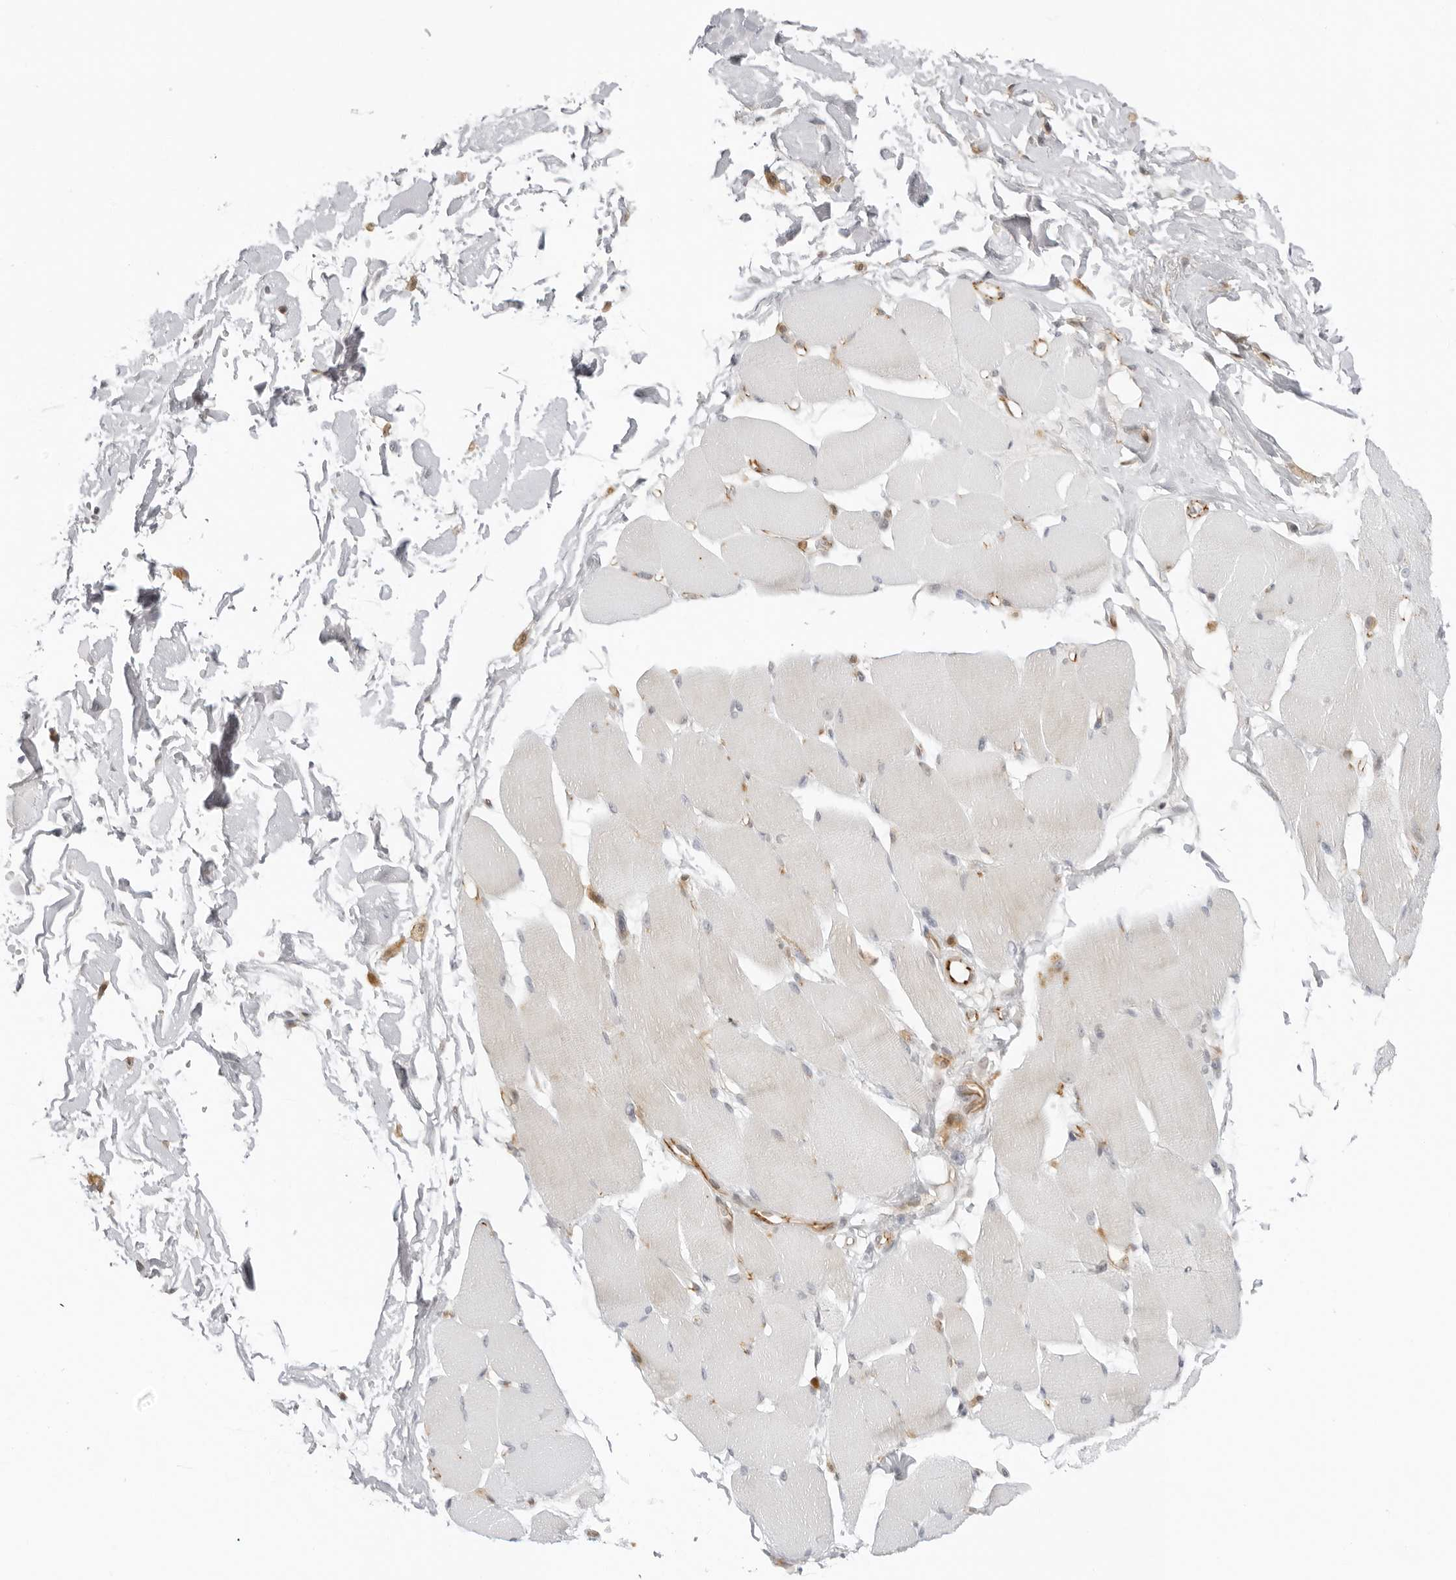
{"staining": {"intensity": "weak", "quantity": "<25%", "location": "cytoplasmic/membranous"}, "tissue": "skeletal muscle", "cell_type": "Myocytes", "image_type": "normal", "snomed": [{"axis": "morphology", "description": "Normal tissue, NOS"}, {"axis": "topography", "description": "Skin"}, {"axis": "topography", "description": "Skeletal muscle"}], "caption": "An IHC micrograph of benign skeletal muscle is shown. There is no staining in myocytes of skeletal muscle.", "gene": "TRAPPC3", "patient": {"sex": "male", "age": 83}}